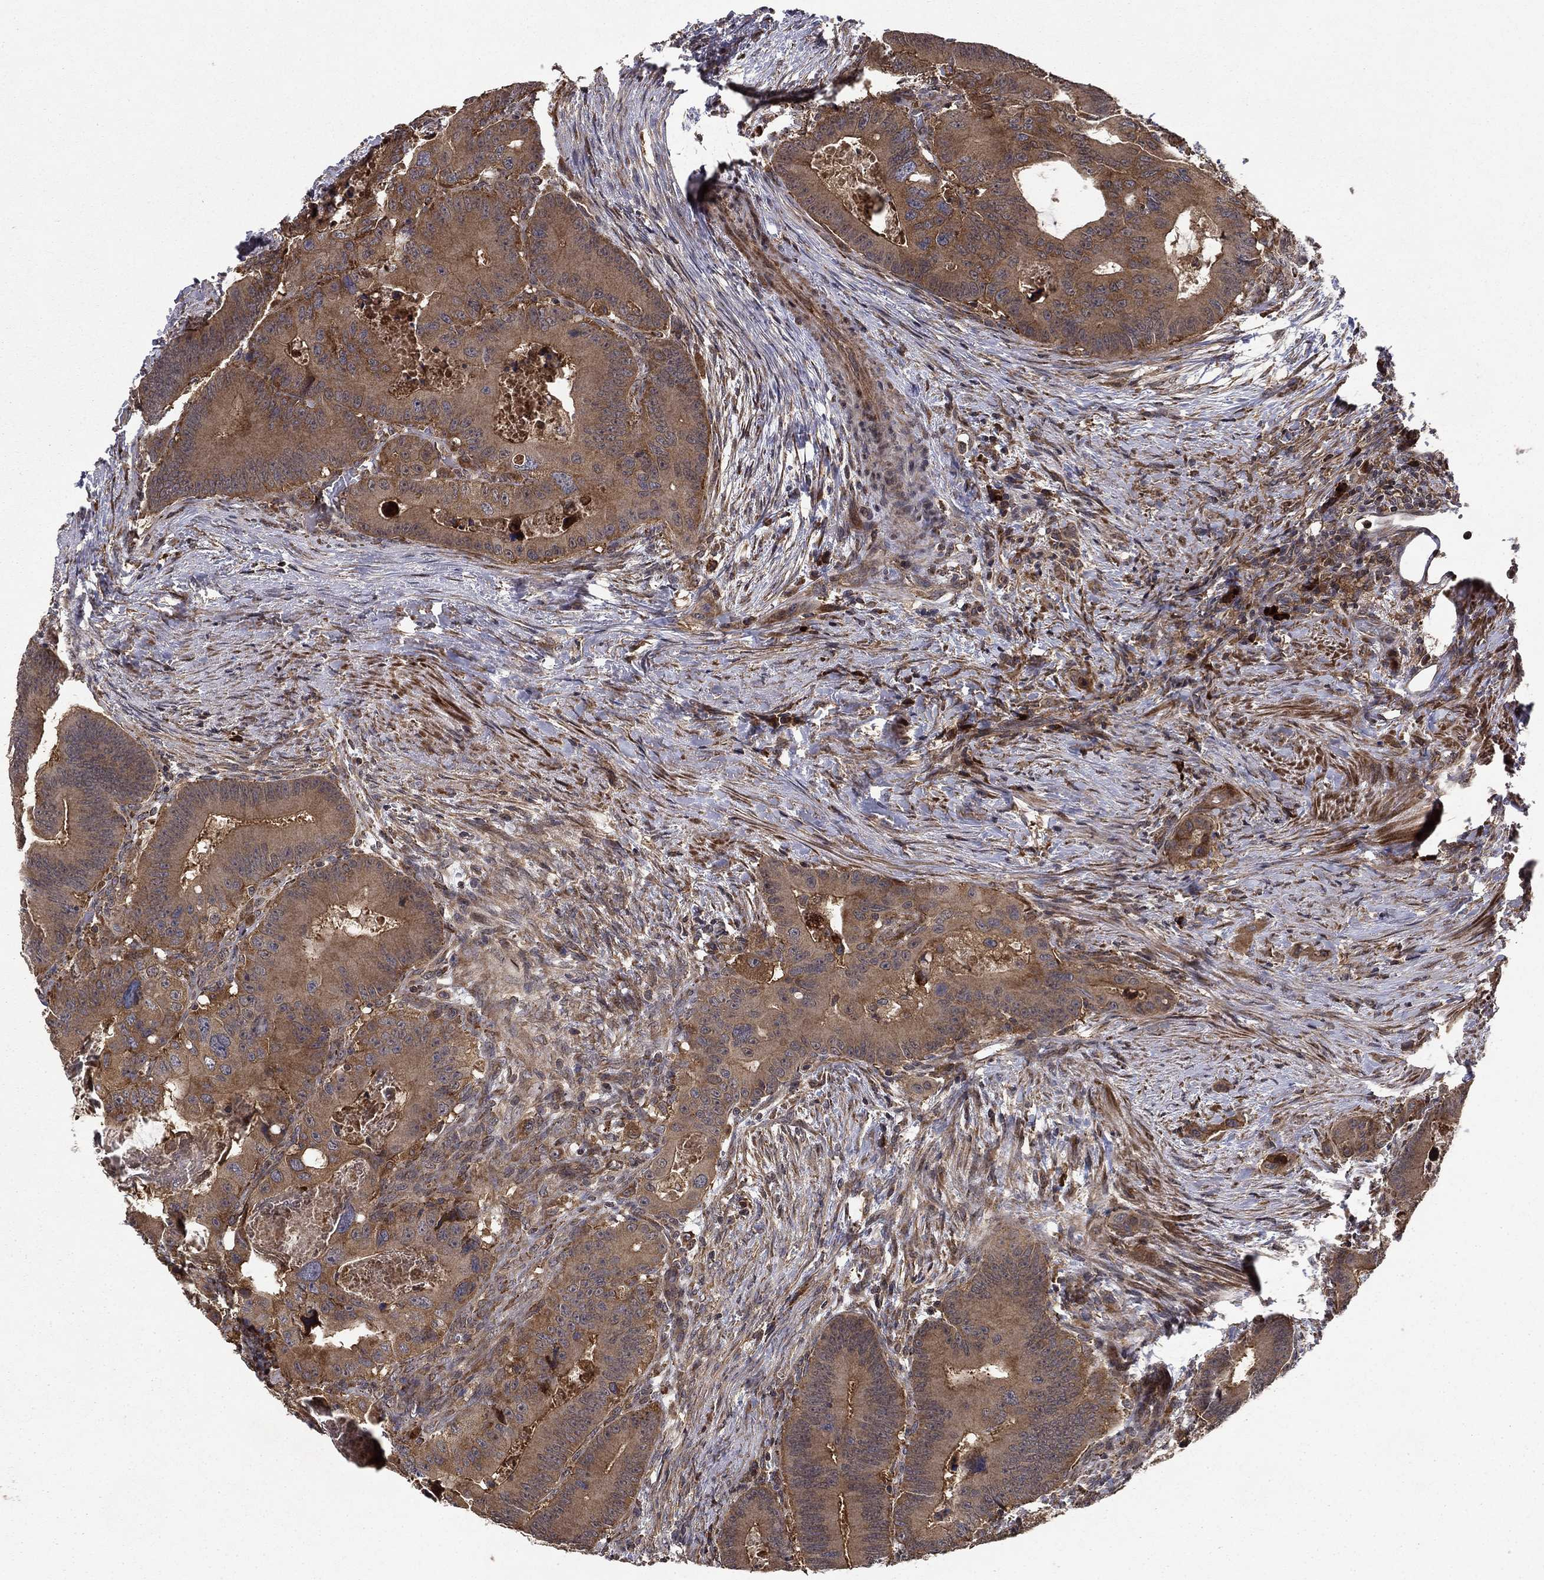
{"staining": {"intensity": "strong", "quantity": ">75%", "location": "cytoplasmic/membranous"}, "tissue": "colorectal cancer", "cell_type": "Tumor cells", "image_type": "cancer", "snomed": [{"axis": "morphology", "description": "Adenocarcinoma, NOS"}, {"axis": "topography", "description": "Rectum"}], "caption": "Protein staining demonstrates strong cytoplasmic/membranous positivity in approximately >75% of tumor cells in colorectal cancer. The staining was performed using DAB to visualize the protein expression in brown, while the nuclei were stained in blue with hematoxylin (Magnification: 20x).", "gene": "BABAM2", "patient": {"sex": "male", "age": 64}}